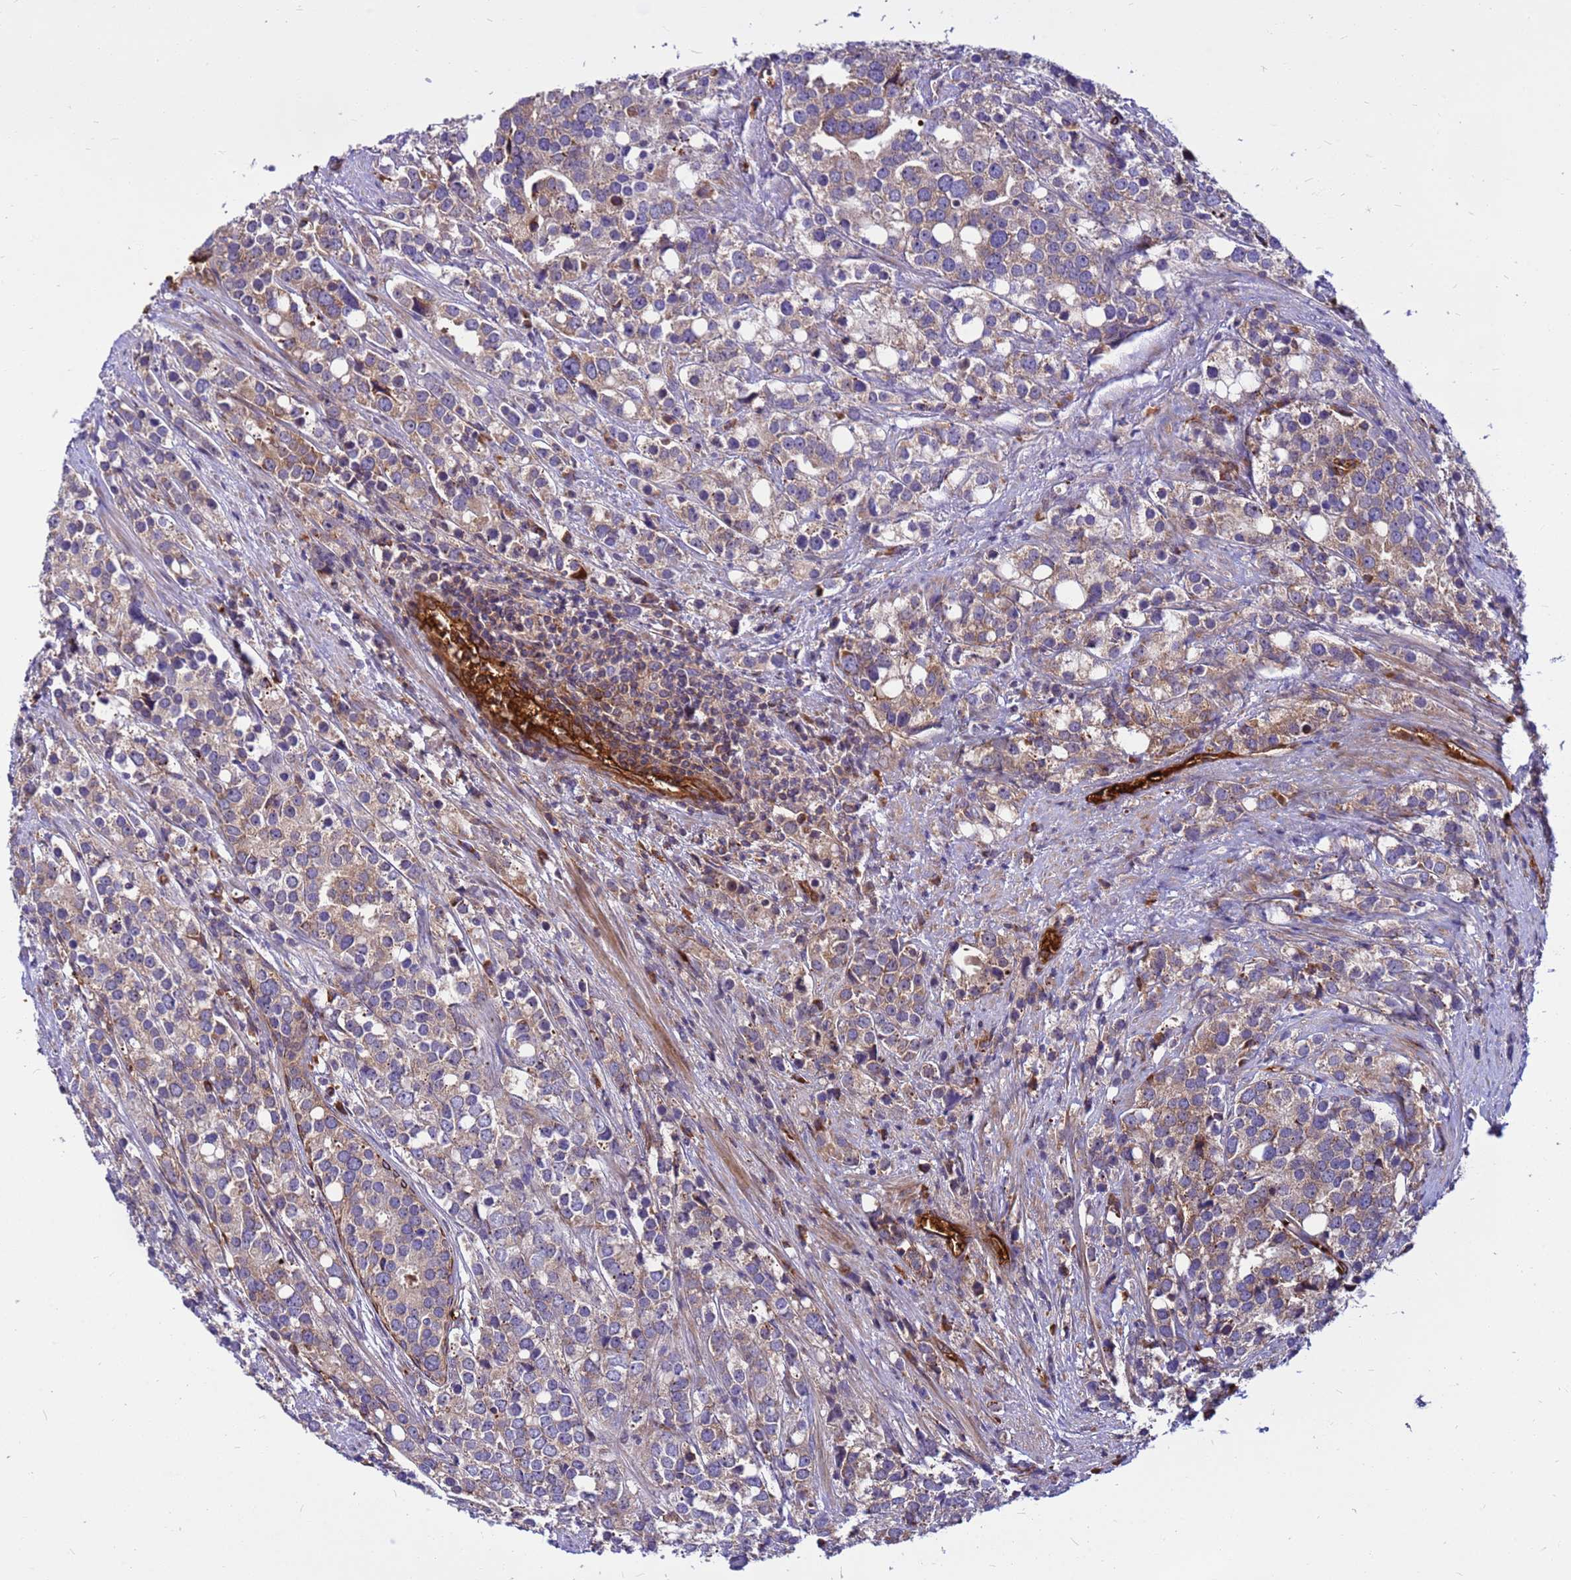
{"staining": {"intensity": "weak", "quantity": "25%-75%", "location": "cytoplasmic/membranous"}, "tissue": "prostate cancer", "cell_type": "Tumor cells", "image_type": "cancer", "snomed": [{"axis": "morphology", "description": "Adenocarcinoma, High grade"}, {"axis": "topography", "description": "Prostate"}], "caption": "Immunohistochemistry (IHC) (DAB) staining of human prostate adenocarcinoma (high-grade) demonstrates weak cytoplasmic/membranous protein positivity in approximately 25%-75% of tumor cells.", "gene": "ZNF669", "patient": {"sex": "male", "age": 71}}